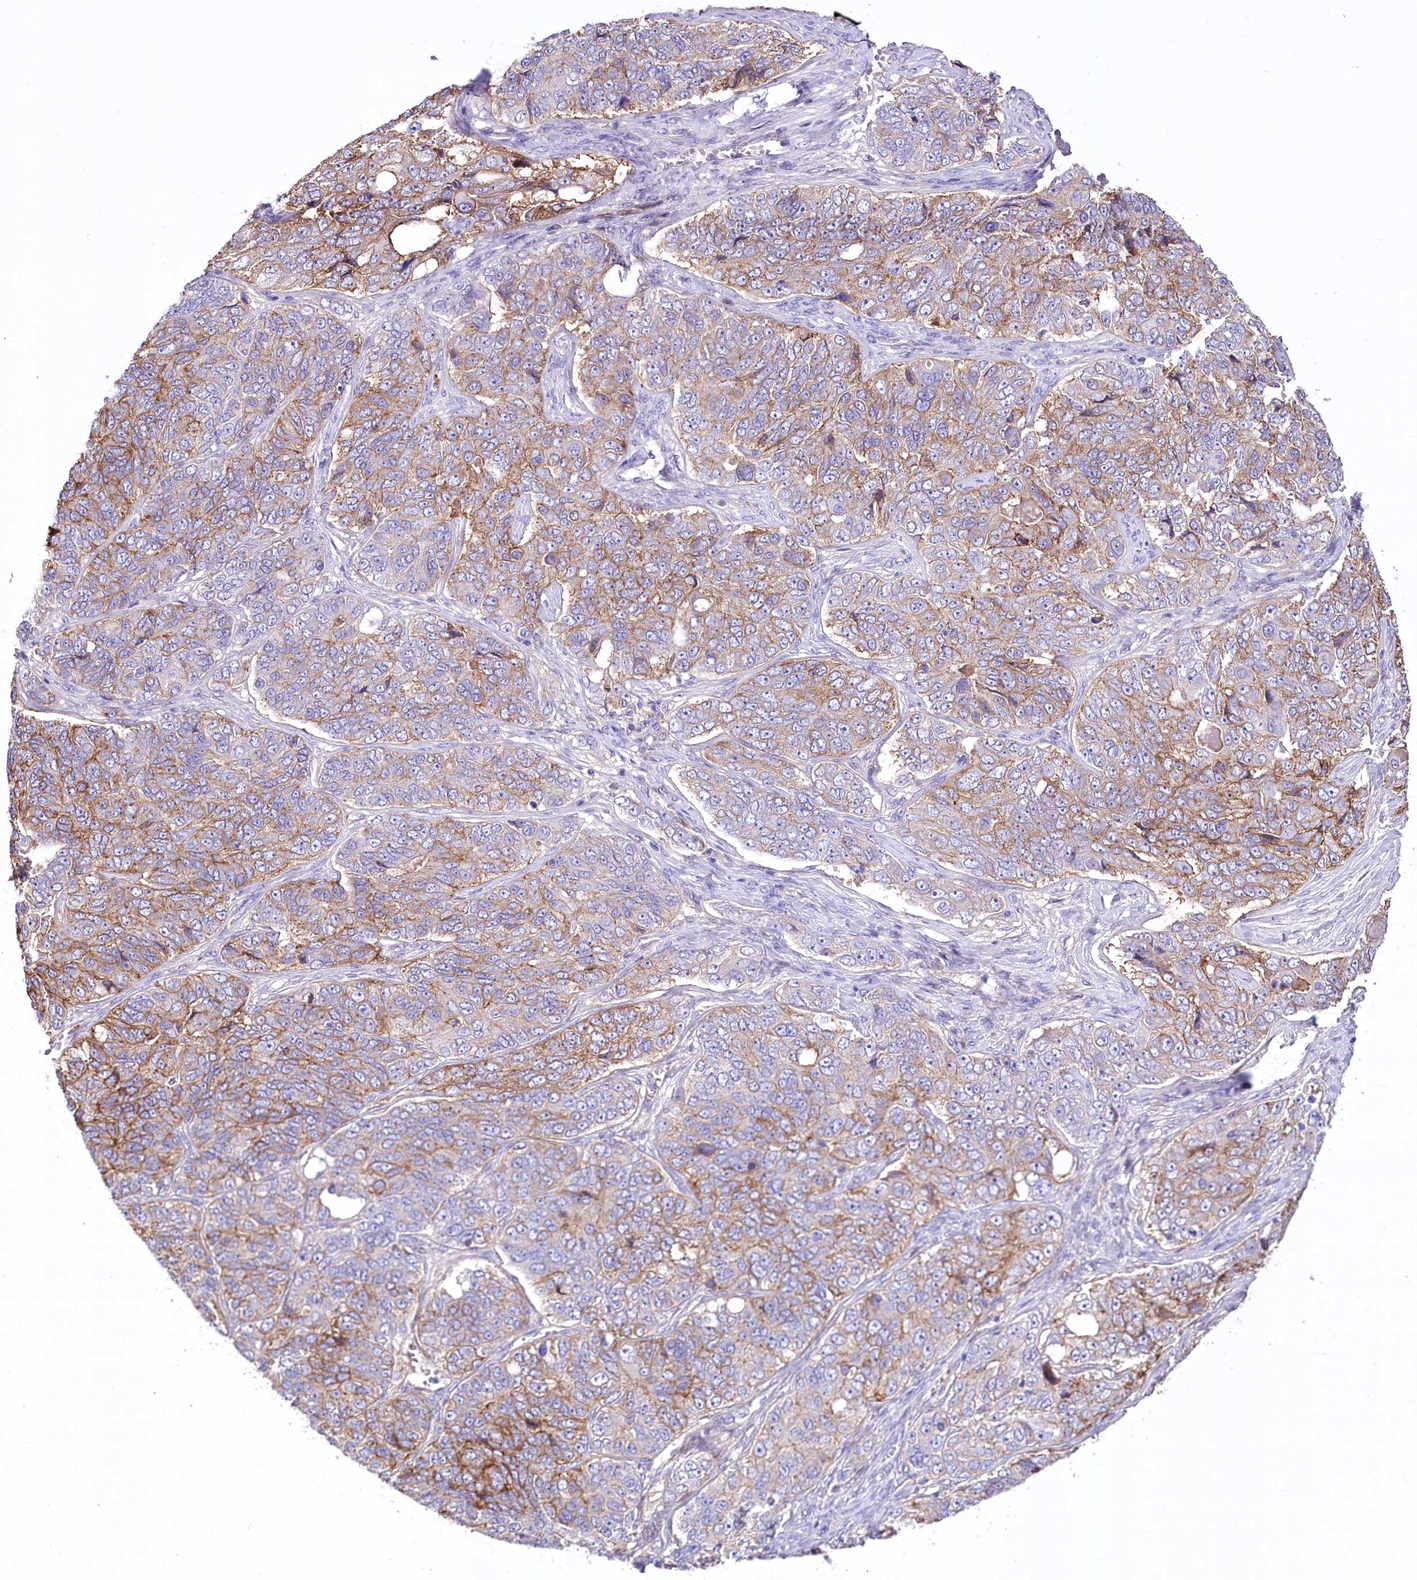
{"staining": {"intensity": "moderate", "quantity": "25%-75%", "location": "cytoplasmic/membranous"}, "tissue": "ovarian cancer", "cell_type": "Tumor cells", "image_type": "cancer", "snomed": [{"axis": "morphology", "description": "Carcinoma, endometroid"}, {"axis": "topography", "description": "Ovary"}], "caption": "Immunohistochemical staining of ovarian cancer (endometroid carcinoma) shows medium levels of moderate cytoplasmic/membranous positivity in approximately 25%-75% of tumor cells. (DAB = brown stain, brightfield microscopy at high magnification).", "gene": "CEP164", "patient": {"sex": "female", "age": 51}}